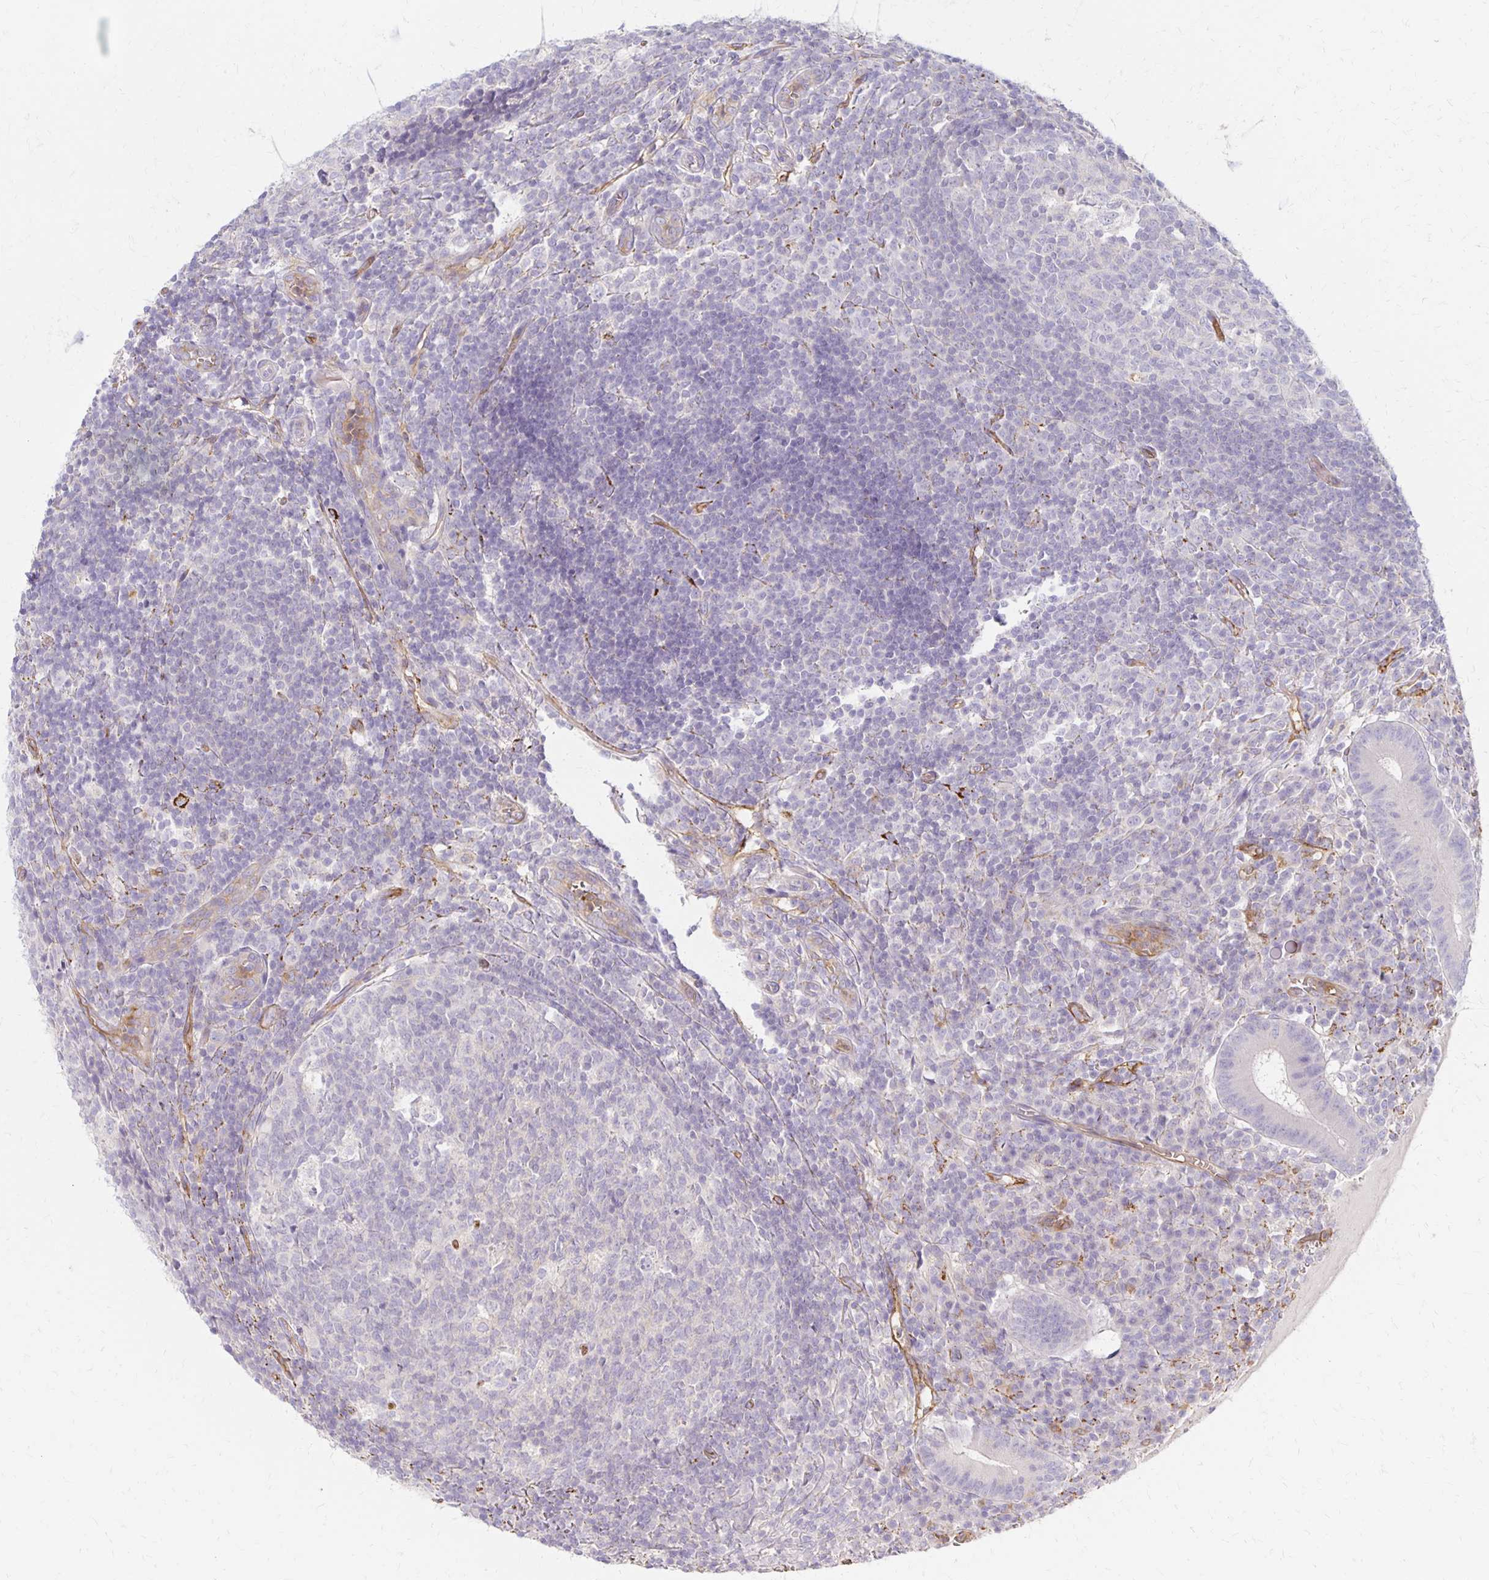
{"staining": {"intensity": "moderate", "quantity": "<25%", "location": "cytoplasmic/membranous"}, "tissue": "appendix", "cell_type": "Glandular cells", "image_type": "normal", "snomed": [{"axis": "morphology", "description": "Normal tissue, NOS"}, {"axis": "topography", "description": "Appendix"}], "caption": "This micrograph reveals immunohistochemistry (IHC) staining of benign appendix, with low moderate cytoplasmic/membranous positivity in approximately <25% of glandular cells.", "gene": "TTYH1", "patient": {"sex": "male", "age": 18}}